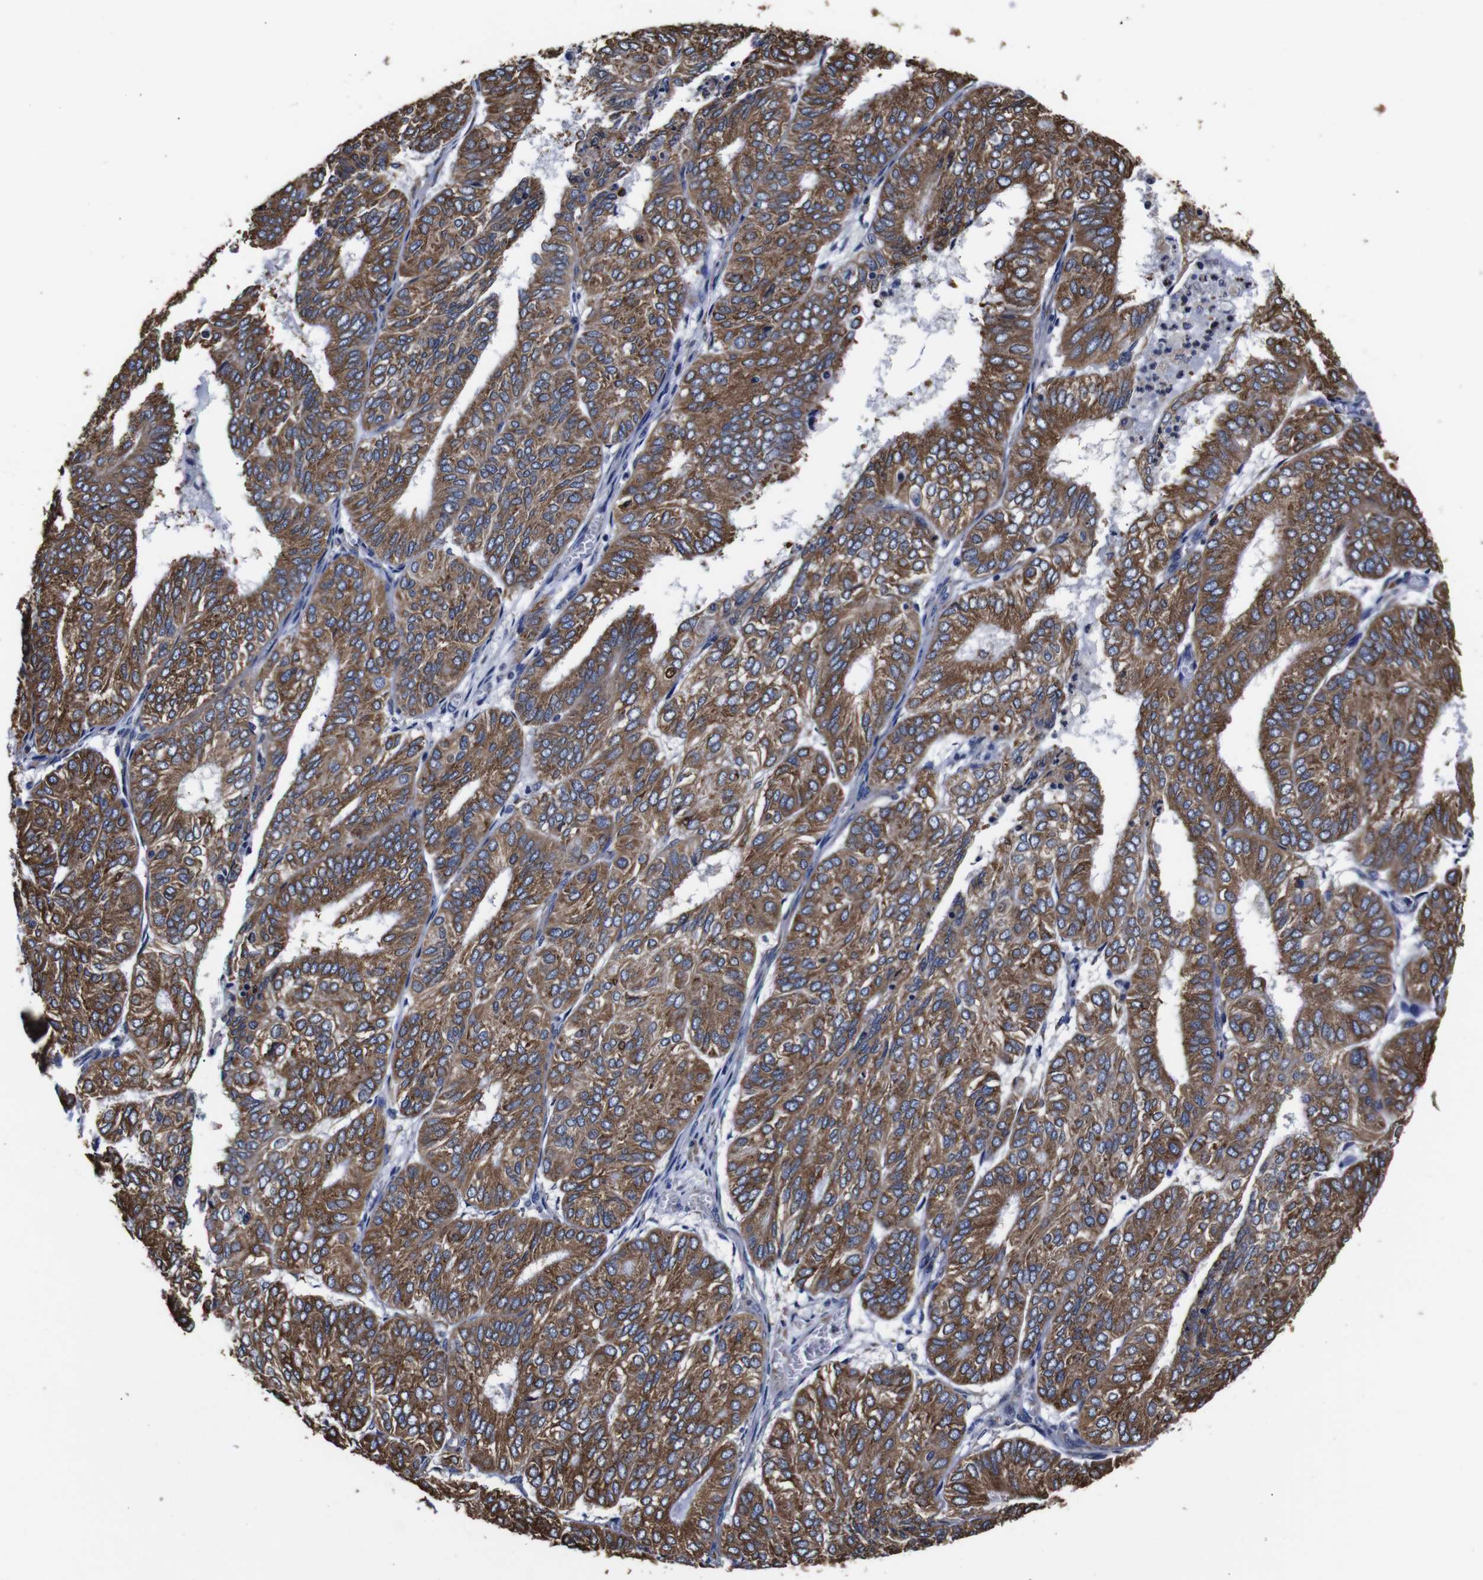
{"staining": {"intensity": "moderate", "quantity": ">75%", "location": "cytoplasmic/membranous"}, "tissue": "endometrial cancer", "cell_type": "Tumor cells", "image_type": "cancer", "snomed": [{"axis": "morphology", "description": "Adenocarcinoma, NOS"}, {"axis": "topography", "description": "Uterus"}], "caption": "Brown immunohistochemical staining in endometrial adenocarcinoma exhibits moderate cytoplasmic/membranous staining in approximately >75% of tumor cells.", "gene": "PPIB", "patient": {"sex": "female", "age": 60}}